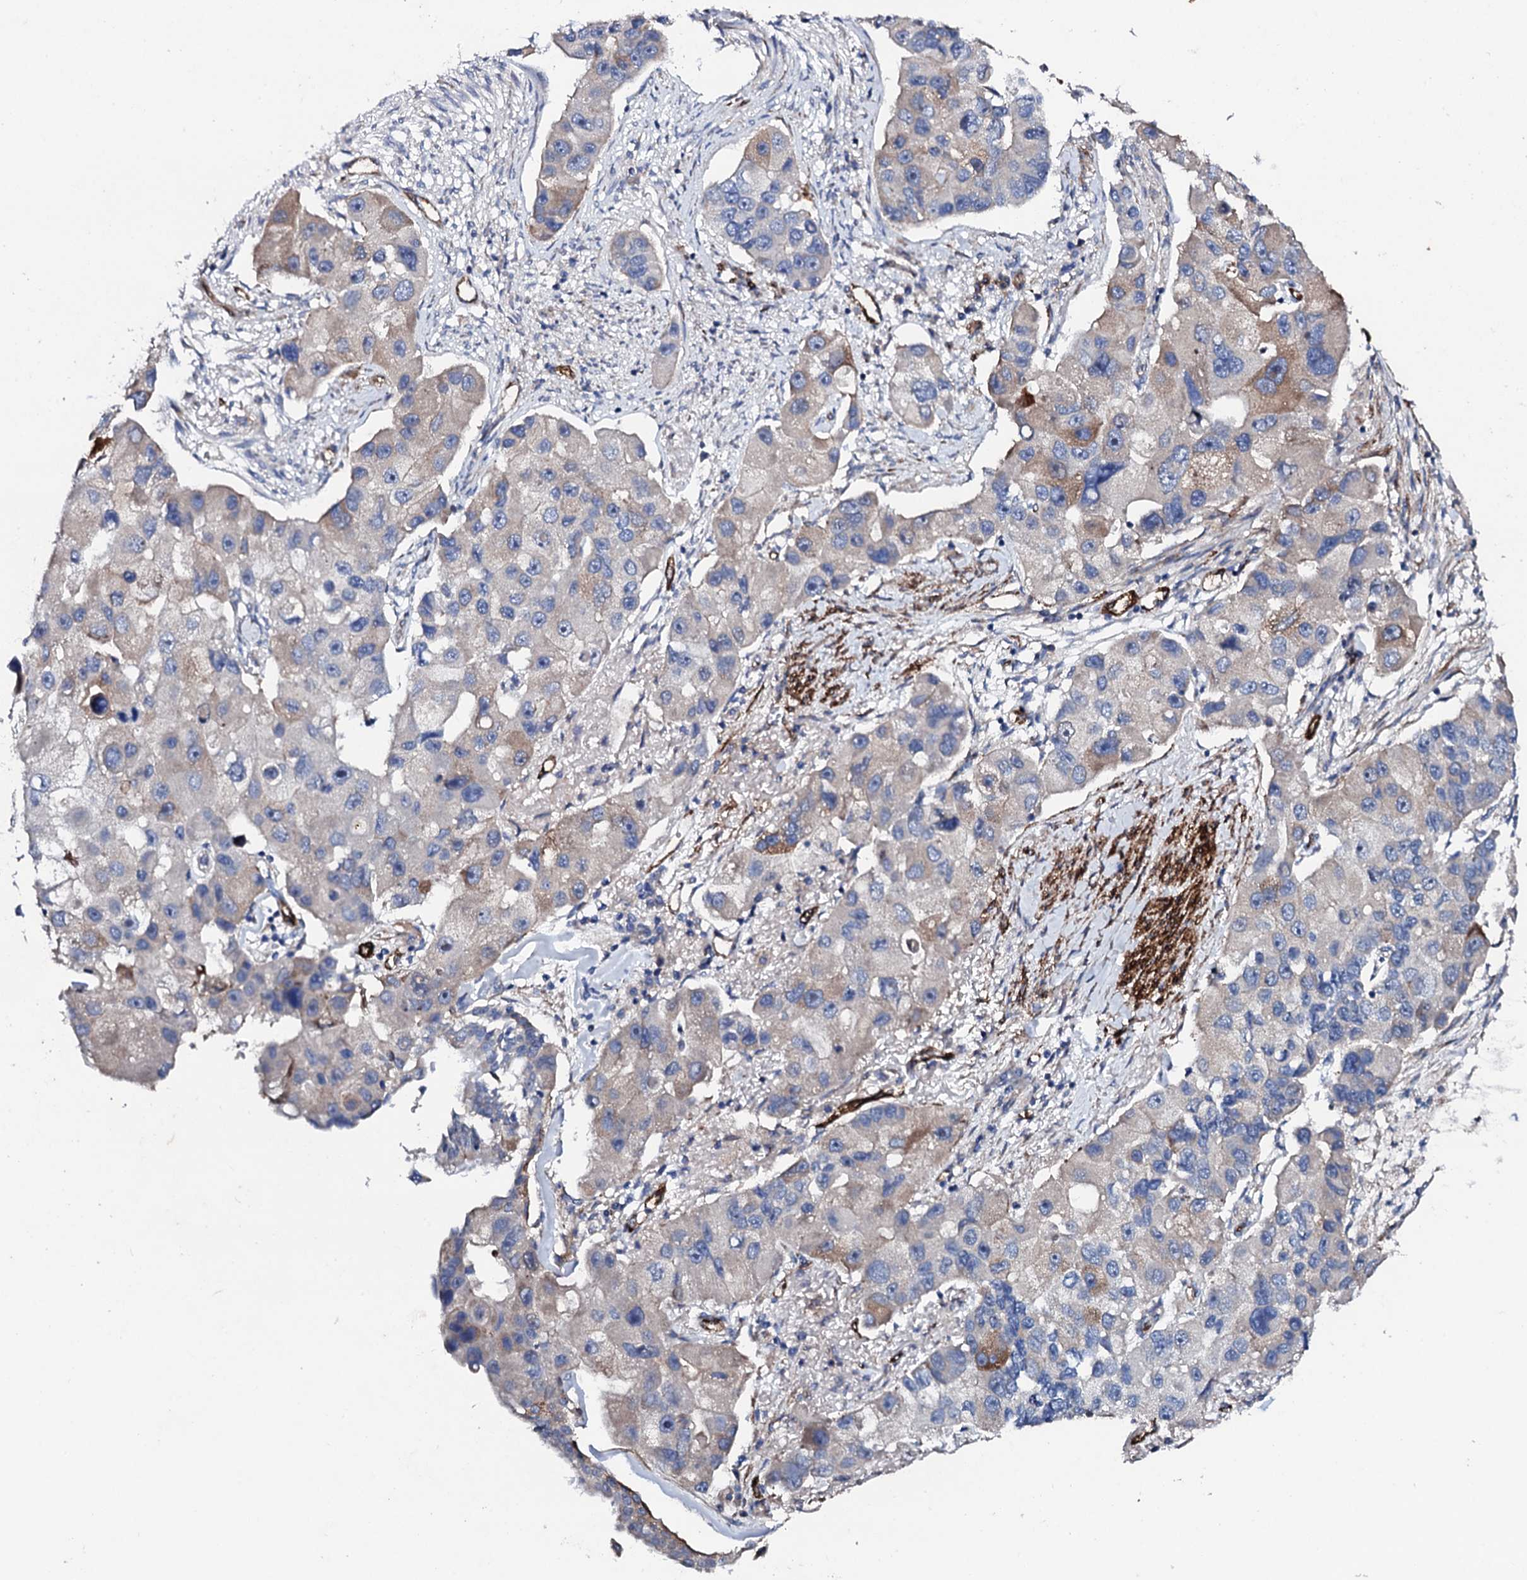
{"staining": {"intensity": "strong", "quantity": "<25%", "location": "cytoplasmic/membranous"}, "tissue": "lung cancer", "cell_type": "Tumor cells", "image_type": "cancer", "snomed": [{"axis": "morphology", "description": "Adenocarcinoma, NOS"}, {"axis": "topography", "description": "Lung"}], "caption": "Immunohistochemical staining of lung cancer displays medium levels of strong cytoplasmic/membranous protein expression in approximately <25% of tumor cells. (DAB (3,3'-diaminobenzidine) = brown stain, brightfield microscopy at high magnification).", "gene": "DBX1", "patient": {"sex": "female", "age": 54}}